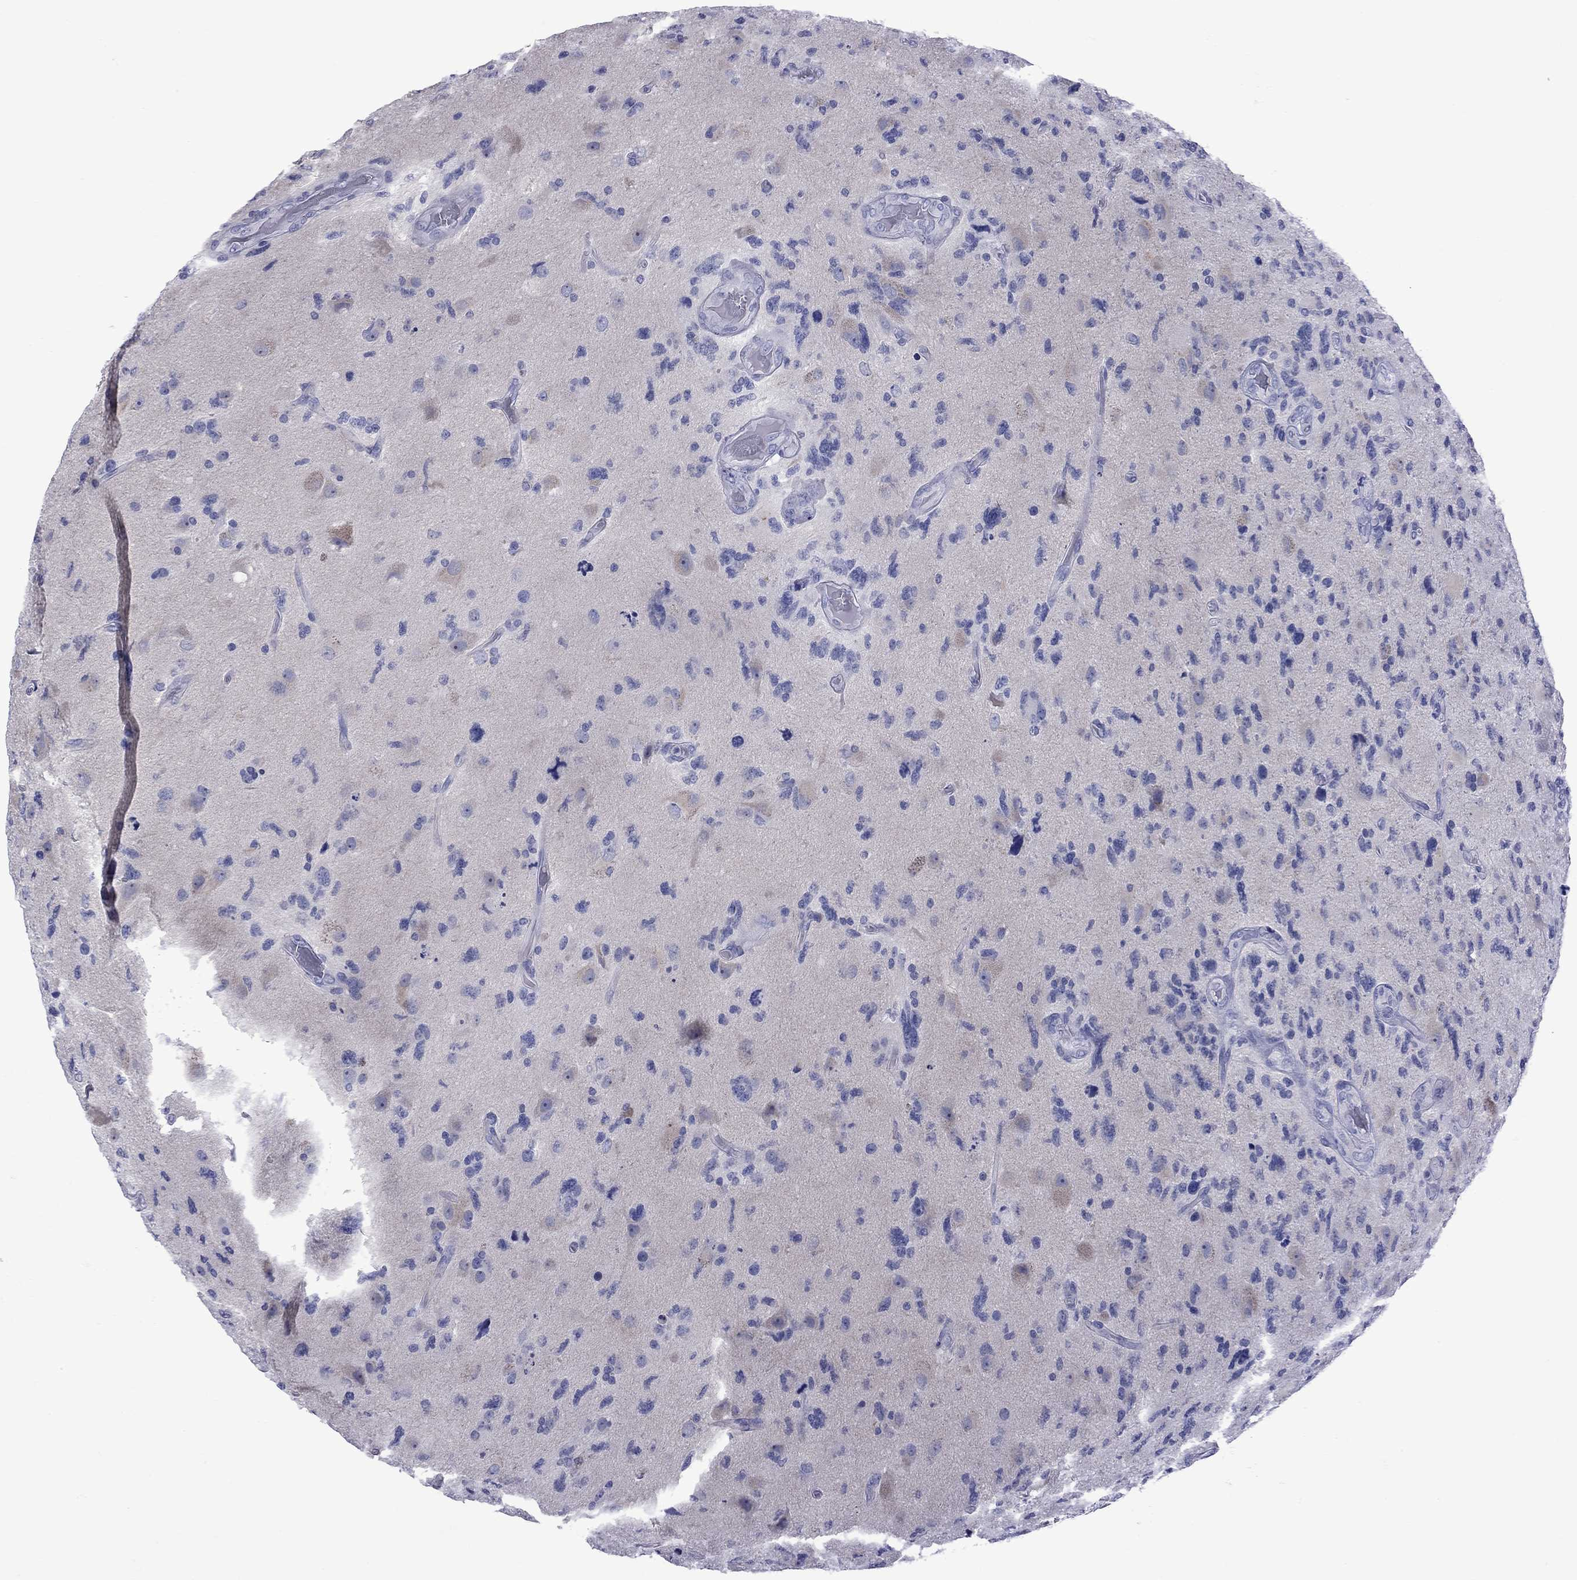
{"staining": {"intensity": "negative", "quantity": "none", "location": "none"}, "tissue": "glioma", "cell_type": "Tumor cells", "image_type": "cancer", "snomed": [{"axis": "morphology", "description": "Glioma, malignant, High grade"}, {"axis": "topography", "description": "Cerebral cortex"}], "caption": "High power microscopy photomicrograph of an IHC image of glioma, revealing no significant positivity in tumor cells.", "gene": "EPPIN", "patient": {"sex": "male", "age": 70}}